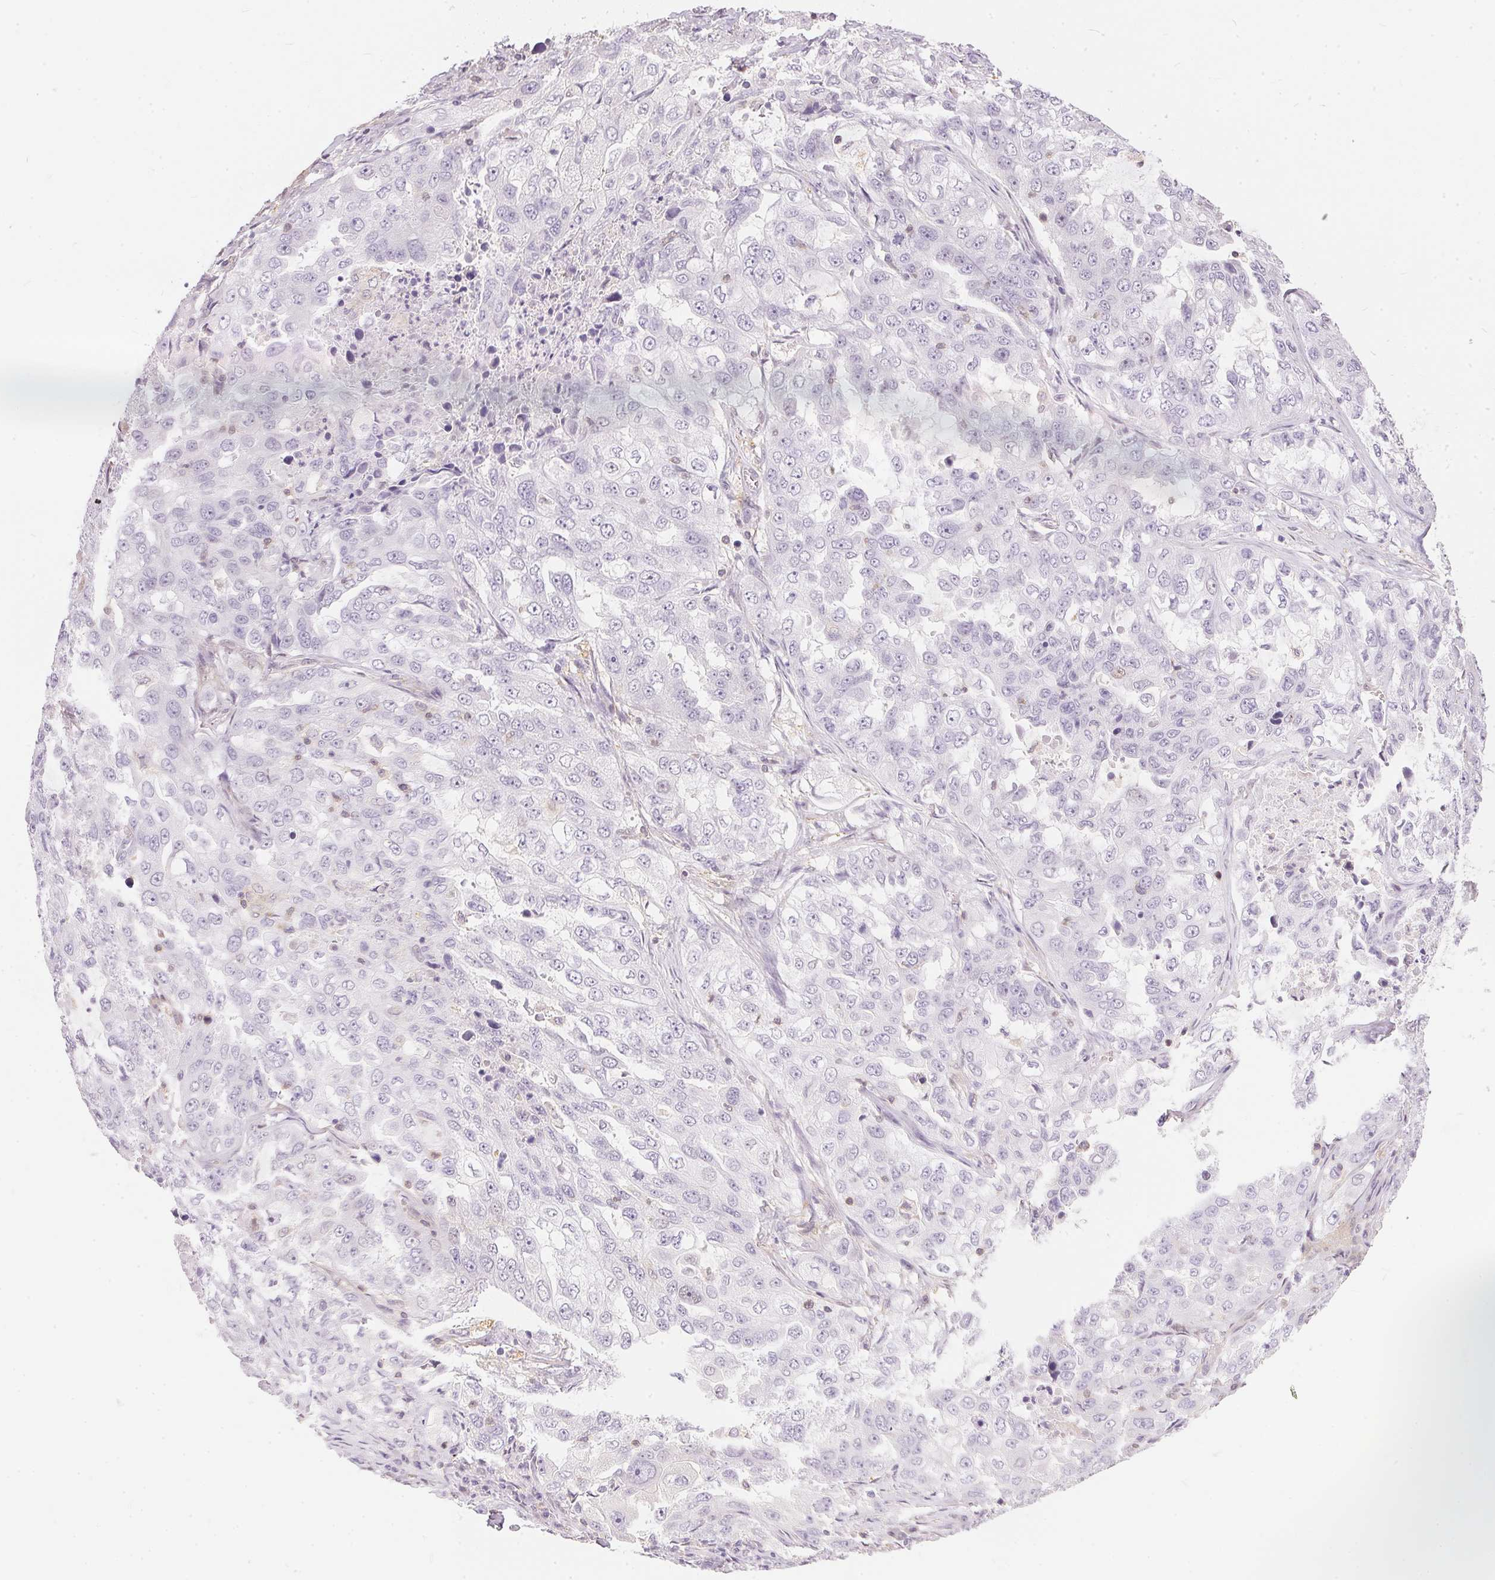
{"staining": {"intensity": "negative", "quantity": "none", "location": "none"}, "tissue": "lung cancer", "cell_type": "Tumor cells", "image_type": "cancer", "snomed": [{"axis": "morphology", "description": "Adenocarcinoma, NOS"}, {"axis": "topography", "description": "Lung"}], "caption": "This is a histopathology image of immunohistochemistry staining of adenocarcinoma (lung), which shows no expression in tumor cells. Brightfield microscopy of immunohistochemistry stained with DAB (brown) and hematoxylin (blue), captured at high magnification.", "gene": "BLMH", "patient": {"sex": "female", "age": 61}}